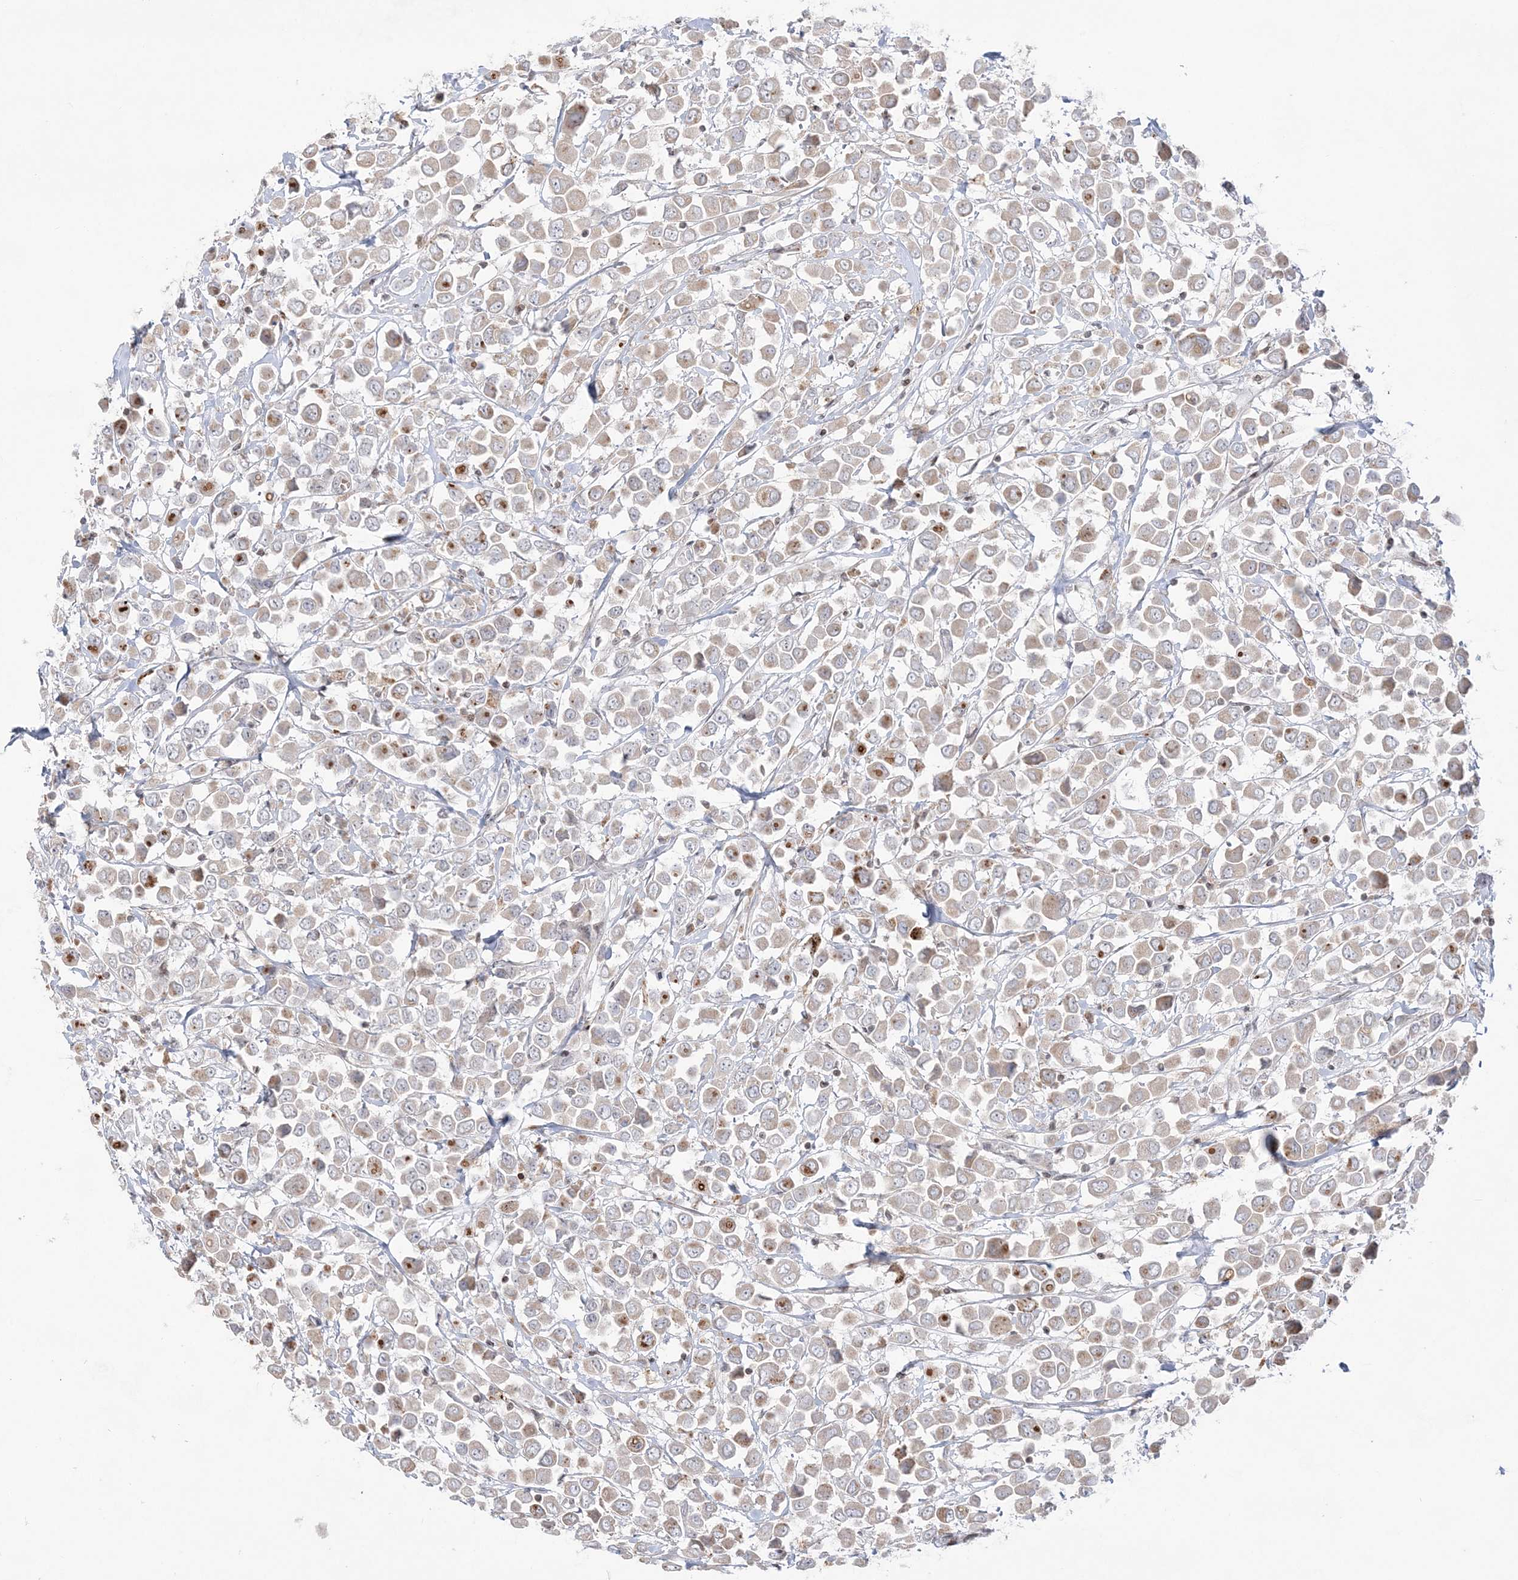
{"staining": {"intensity": "weak", "quantity": "25%-75%", "location": "cytoplasmic/membranous"}, "tissue": "breast cancer", "cell_type": "Tumor cells", "image_type": "cancer", "snomed": [{"axis": "morphology", "description": "Duct carcinoma"}, {"axis": "topography", "description": "Breast"}], "caption": "Breast cancer stained for a protein exhibits weak cytoplasmic/membranous positivity in tumor cells. (DAB (3,3'-diaminobenzidine) IHC with brightfield microscopy, high magnification).", "gene": "SH3BP4", "patient": {"sex": "female", "age": 61}}